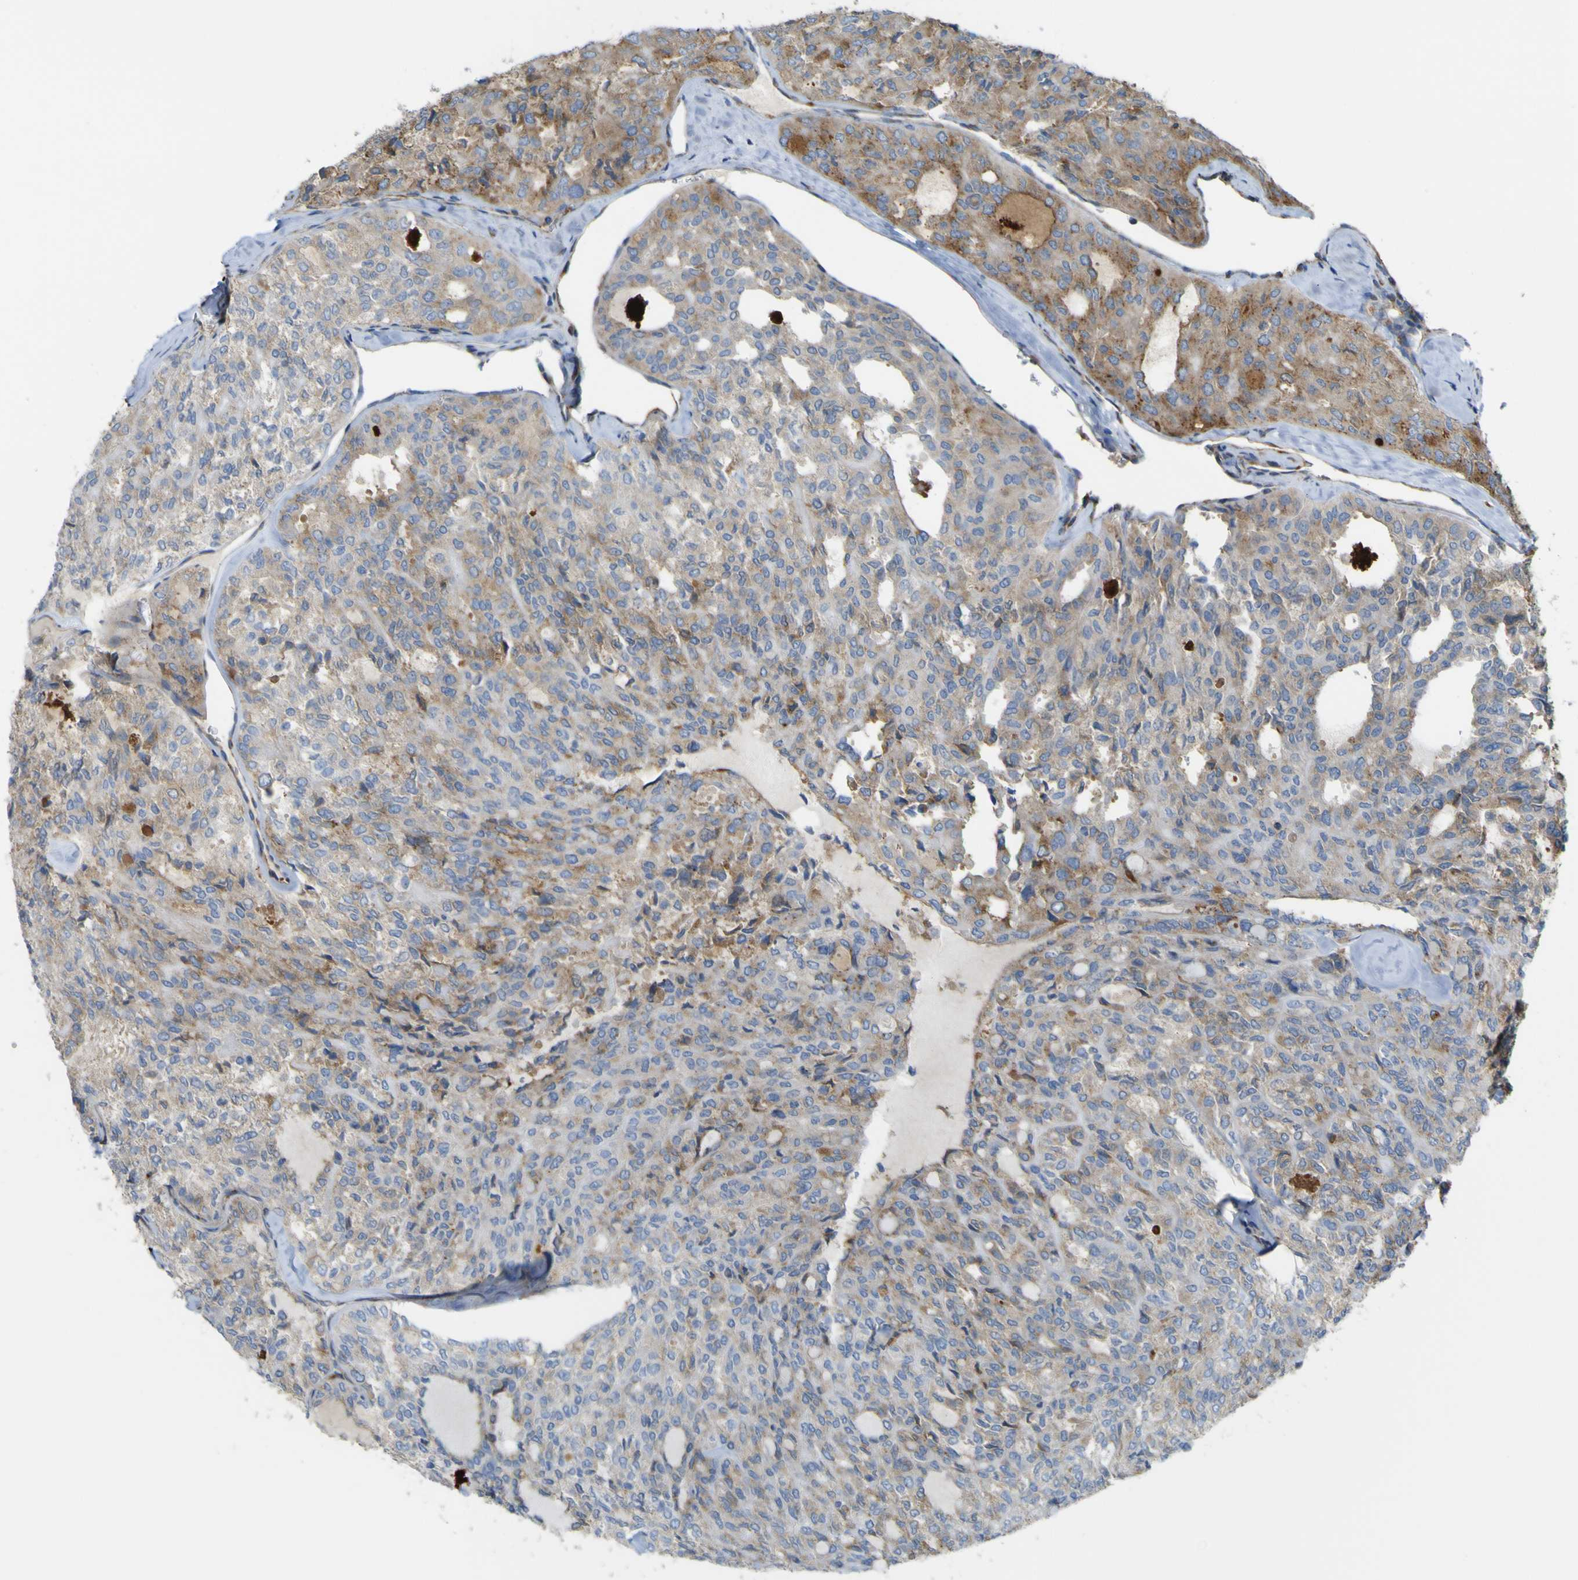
{"staining": {"intensity": "moderate", "quantity": "25%-75%", "location": "cytoplasmic/membranous"}, "tissue": "thyroid cancer", "cell_type": "Tumor cells", "image_type": "cancer", "snomed": [{"axis": "morphology", "description": "Follicular adenoma carcinoma, NOS"}, {"axis": "topography", "description": "Thyroid gland"}], "caption": "The image exhibits immunohistochemical staining of thyroid follicular adenoma carcinoma. There is moderate cytoplasmic/membranous positivity is appreciated in about 25%-75% of tumor cells. The protein is shown in brown color, while the nuclei are stained blue.", "gene": "IGF2R", "patient": {"sex": "male", "age": 75}}